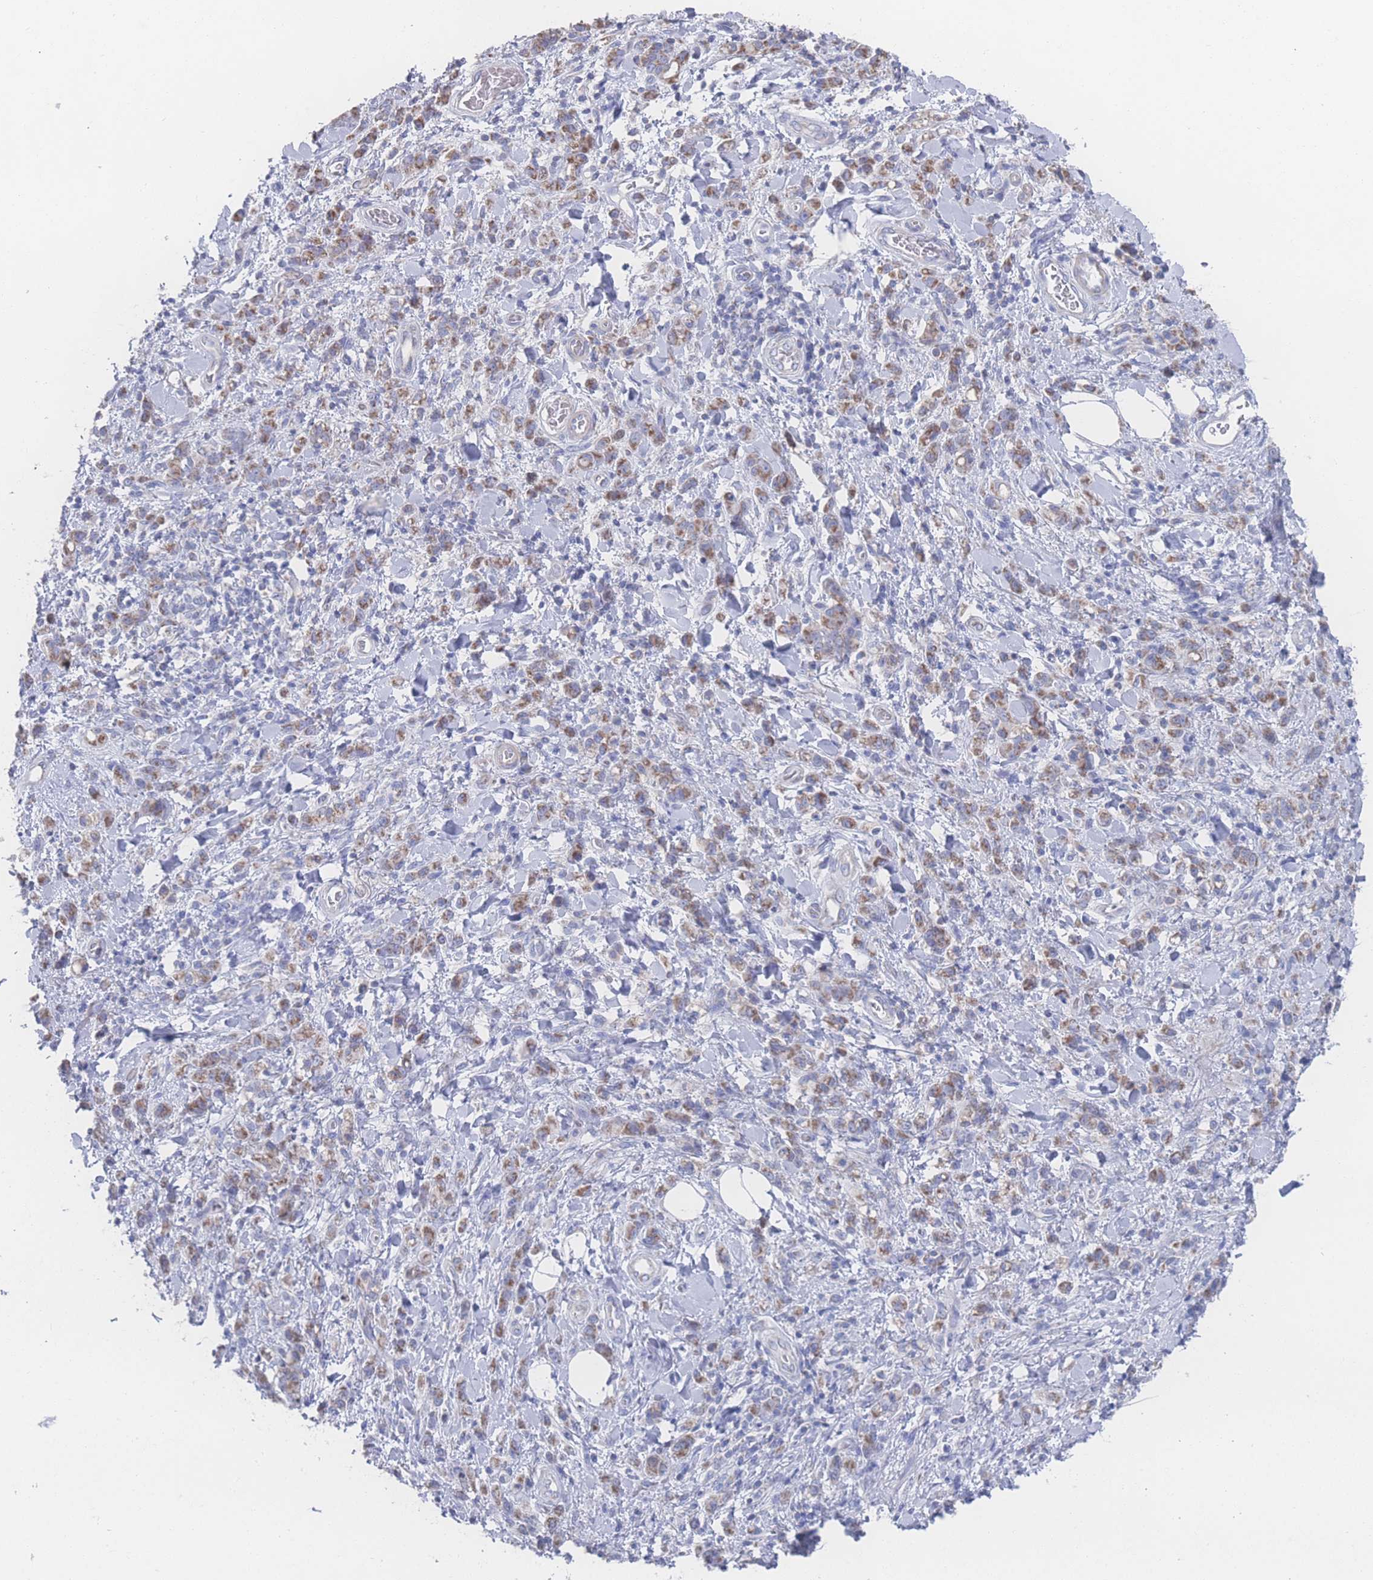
{"staining": {"intensity": "moderate", "quantity": ">75%", "location": "cytoplasmic/membranous"}, "tissue": "stomach cancer", "cell_type": "Tumor cells", "image_type": "cancer", "snomed": [{"axis": "morphology", "description": "Adenocarcinoma, NOS"}, {"axis": "topography", "description": "Stomach"}], "caption": "Stomach cancer (adenocarcinoma) was stained to show a protein in brown. There is medium levels of moderate cytoplasmic/membranous expression in about >75% of tumor cells.", "gene": "SNPH", "patient": {"sex": "male", "age": 77}}